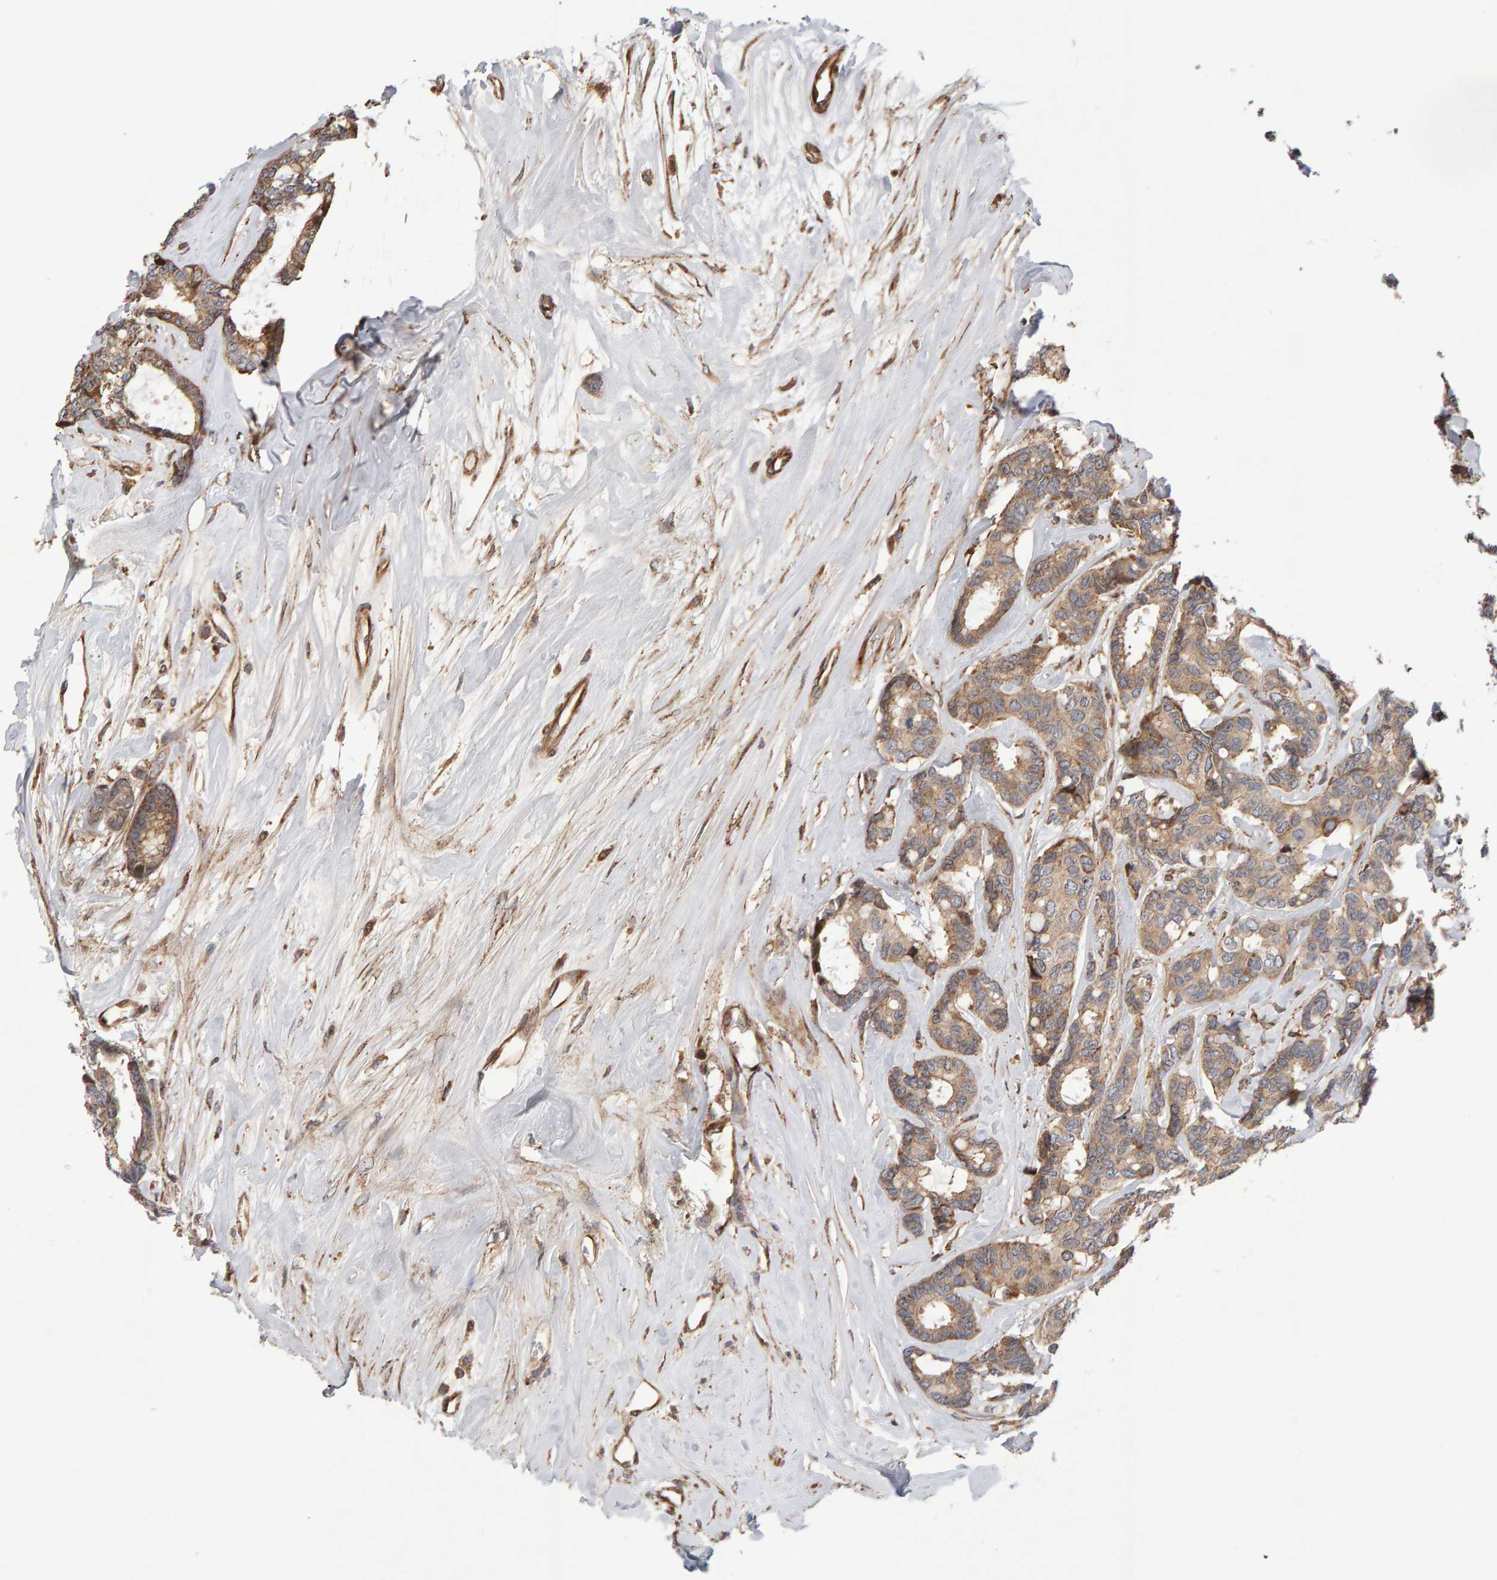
{"staining": {"intensity": "moderate", "quantity": ">75%", "location": "cytoplasmic/membranous"}, "tissue": "breast cancer", "cell_type": "Tumor cells", "image_type": "cancer", "snomed": [{"axis": "morphology", "description": "Duct carcinoma"}, {"axis": "topography", "description": "Breast"}], "caption": "IHC photomicrograph of human breast cancer stained for a protein (brown), which shows medium levels of moderate cytoplasmic/membranous positivity in about >75% of tumor cells.", "gene": "LZTS1", "patient": {"sex": "female", "age": 87}}